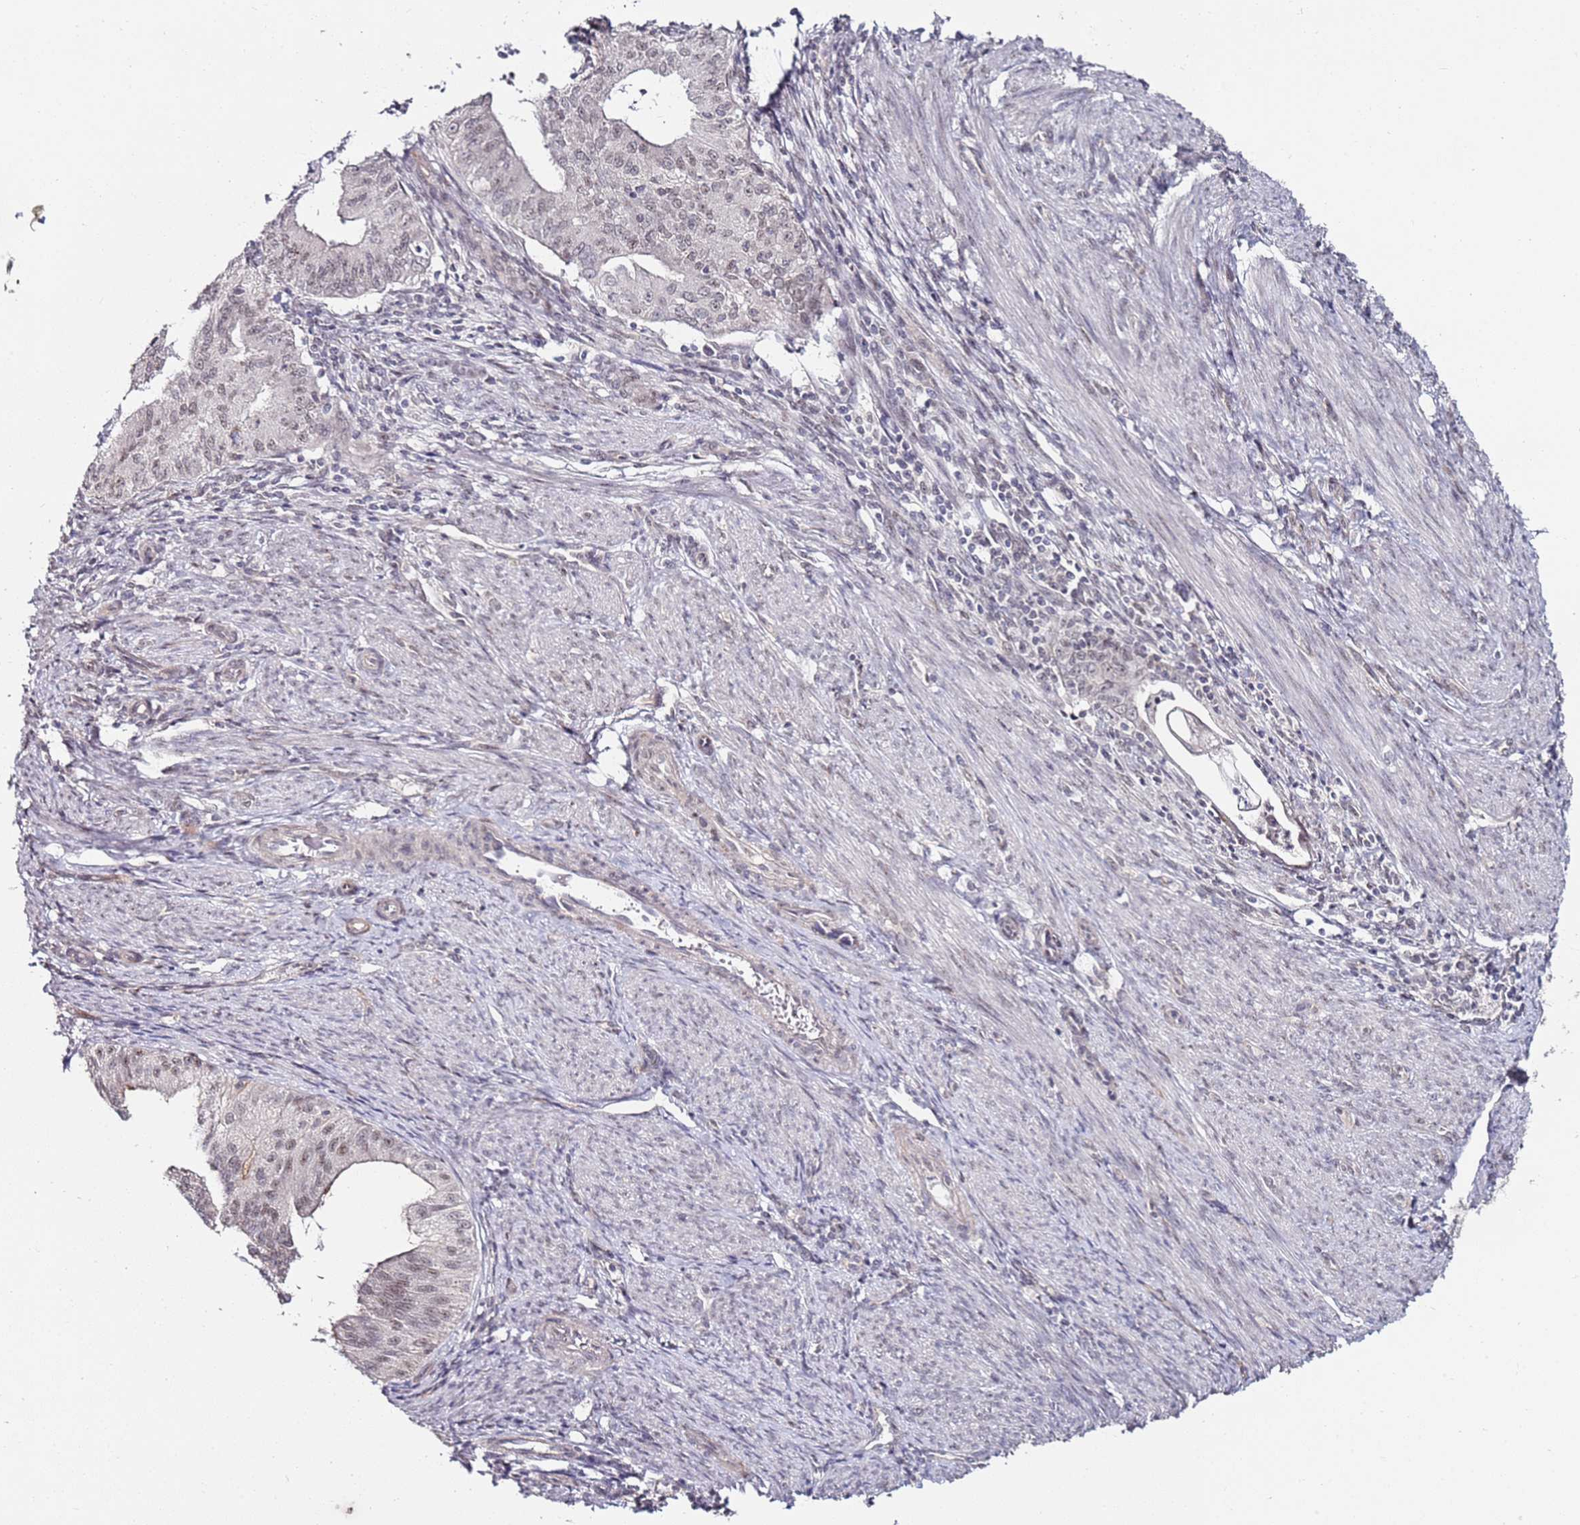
{"staining": {"intensity": "weak", "quantity": "<25%", "location": "nuclear"}, "tissue": "endometrial cancer", "cell_type": "Tumor cells", "image_type": "cancer", "snomed": [{"axis": "morphology", "description": "Adenocarcinoma, NOS"}, {"axis": "topography", "description": "Endometrium"}], "caption": "The photomicrograph exhibits no staining of tumor cells in endometrial cancer.", "gene": "DUSP28", "patient": {"sex": "female", "age": 50}}